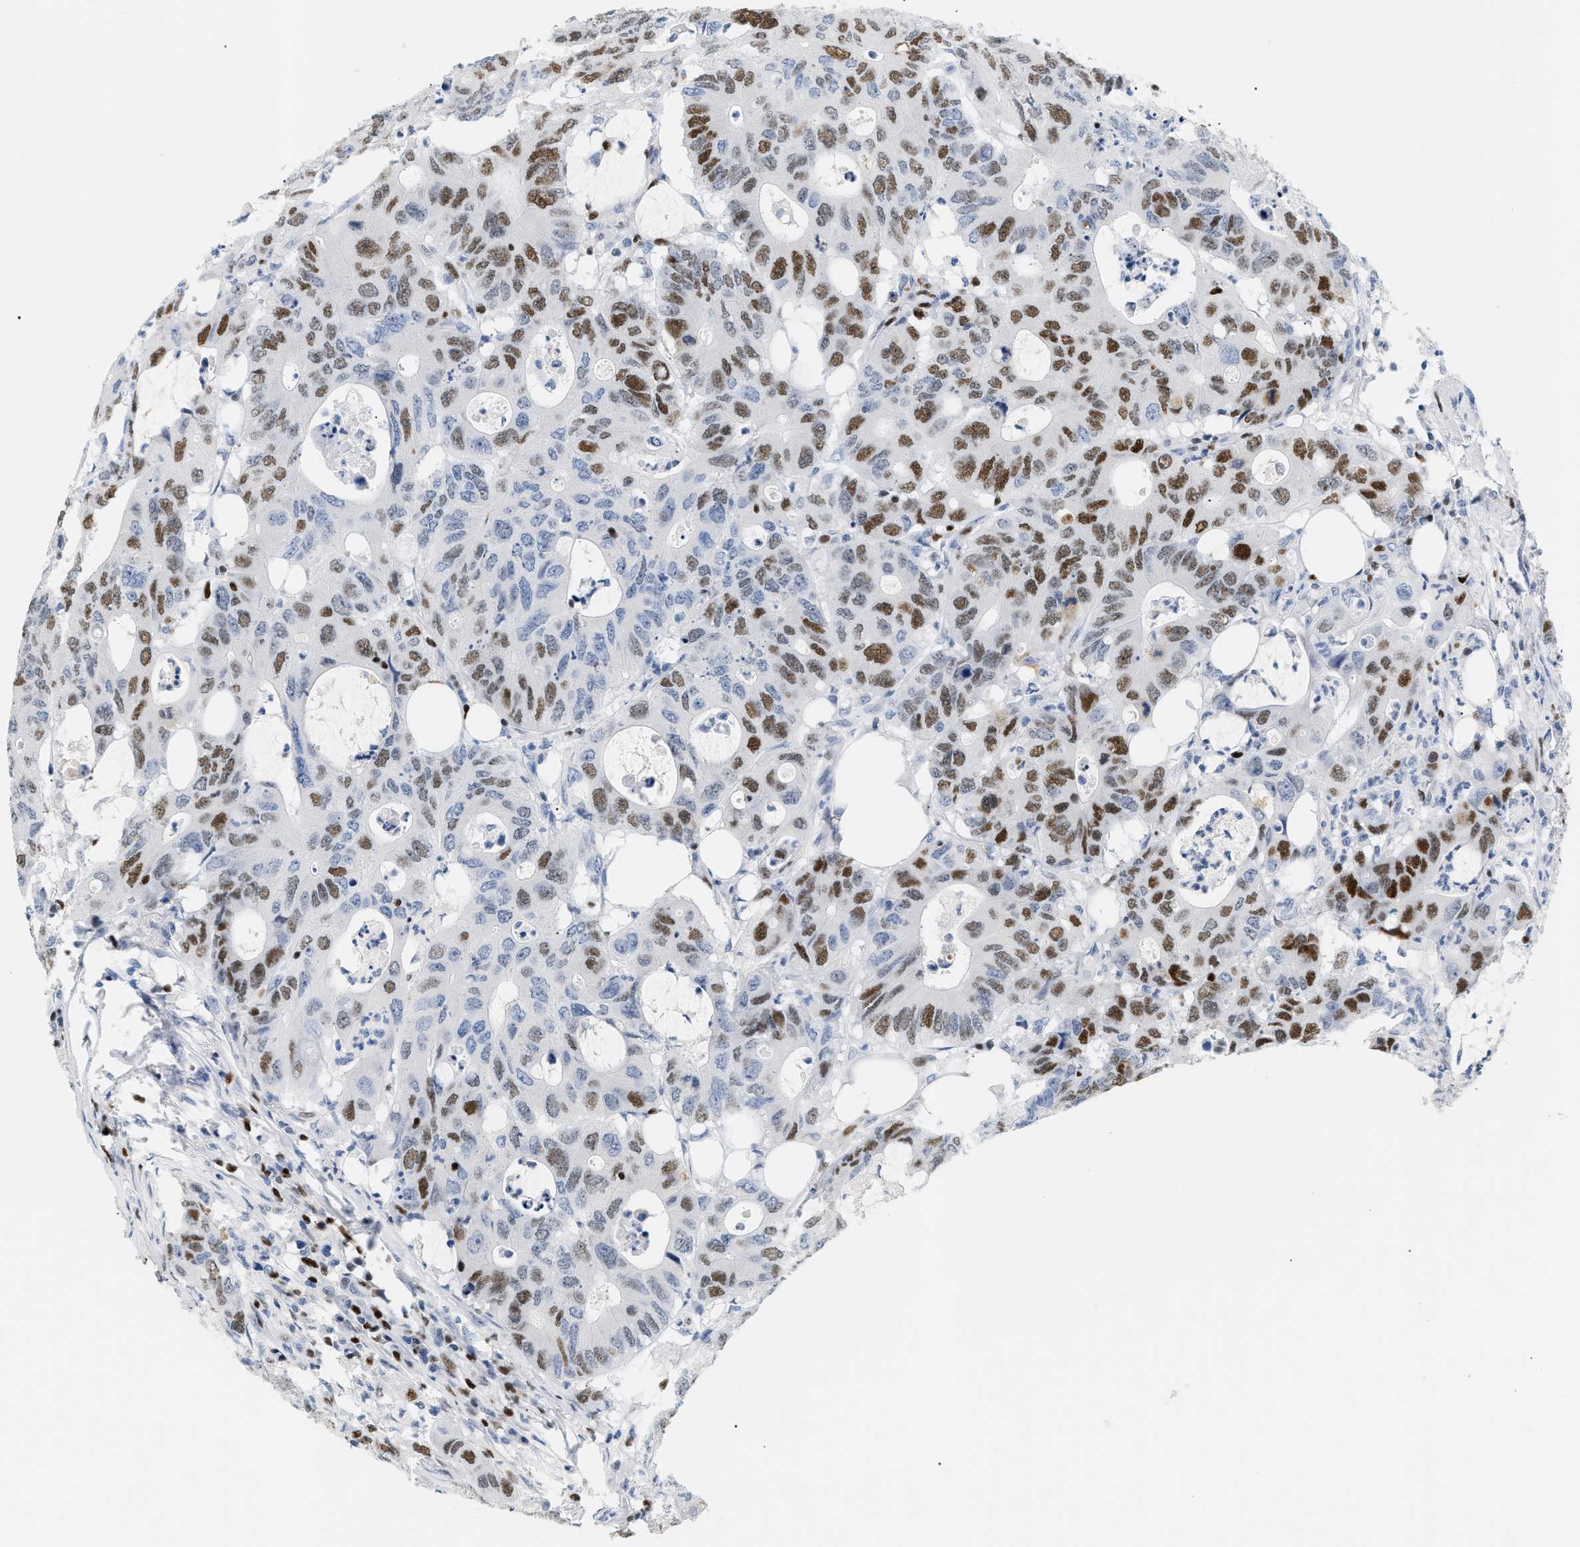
{"staining": {"intensity": "moderate", "quantity": "25%-75%", "location": "nuclear"}, "tissue": "colorectal cancer", "cell_type": "Tumor cells", "image_type": "cancer", "snomed": [{"axis": "morphology", "description": "Adenocarcinoma, NOS"}, {"axis": "topography", "description": "Colon"}], "caption": "Adenocarcinoma (colorectal) stained with a brown dye shows moderate nuclear positive positivity in approximately 25%-75% of tumor cells.", "gene": "MCM7", "patient": {"sex": "male", "age": 71}}